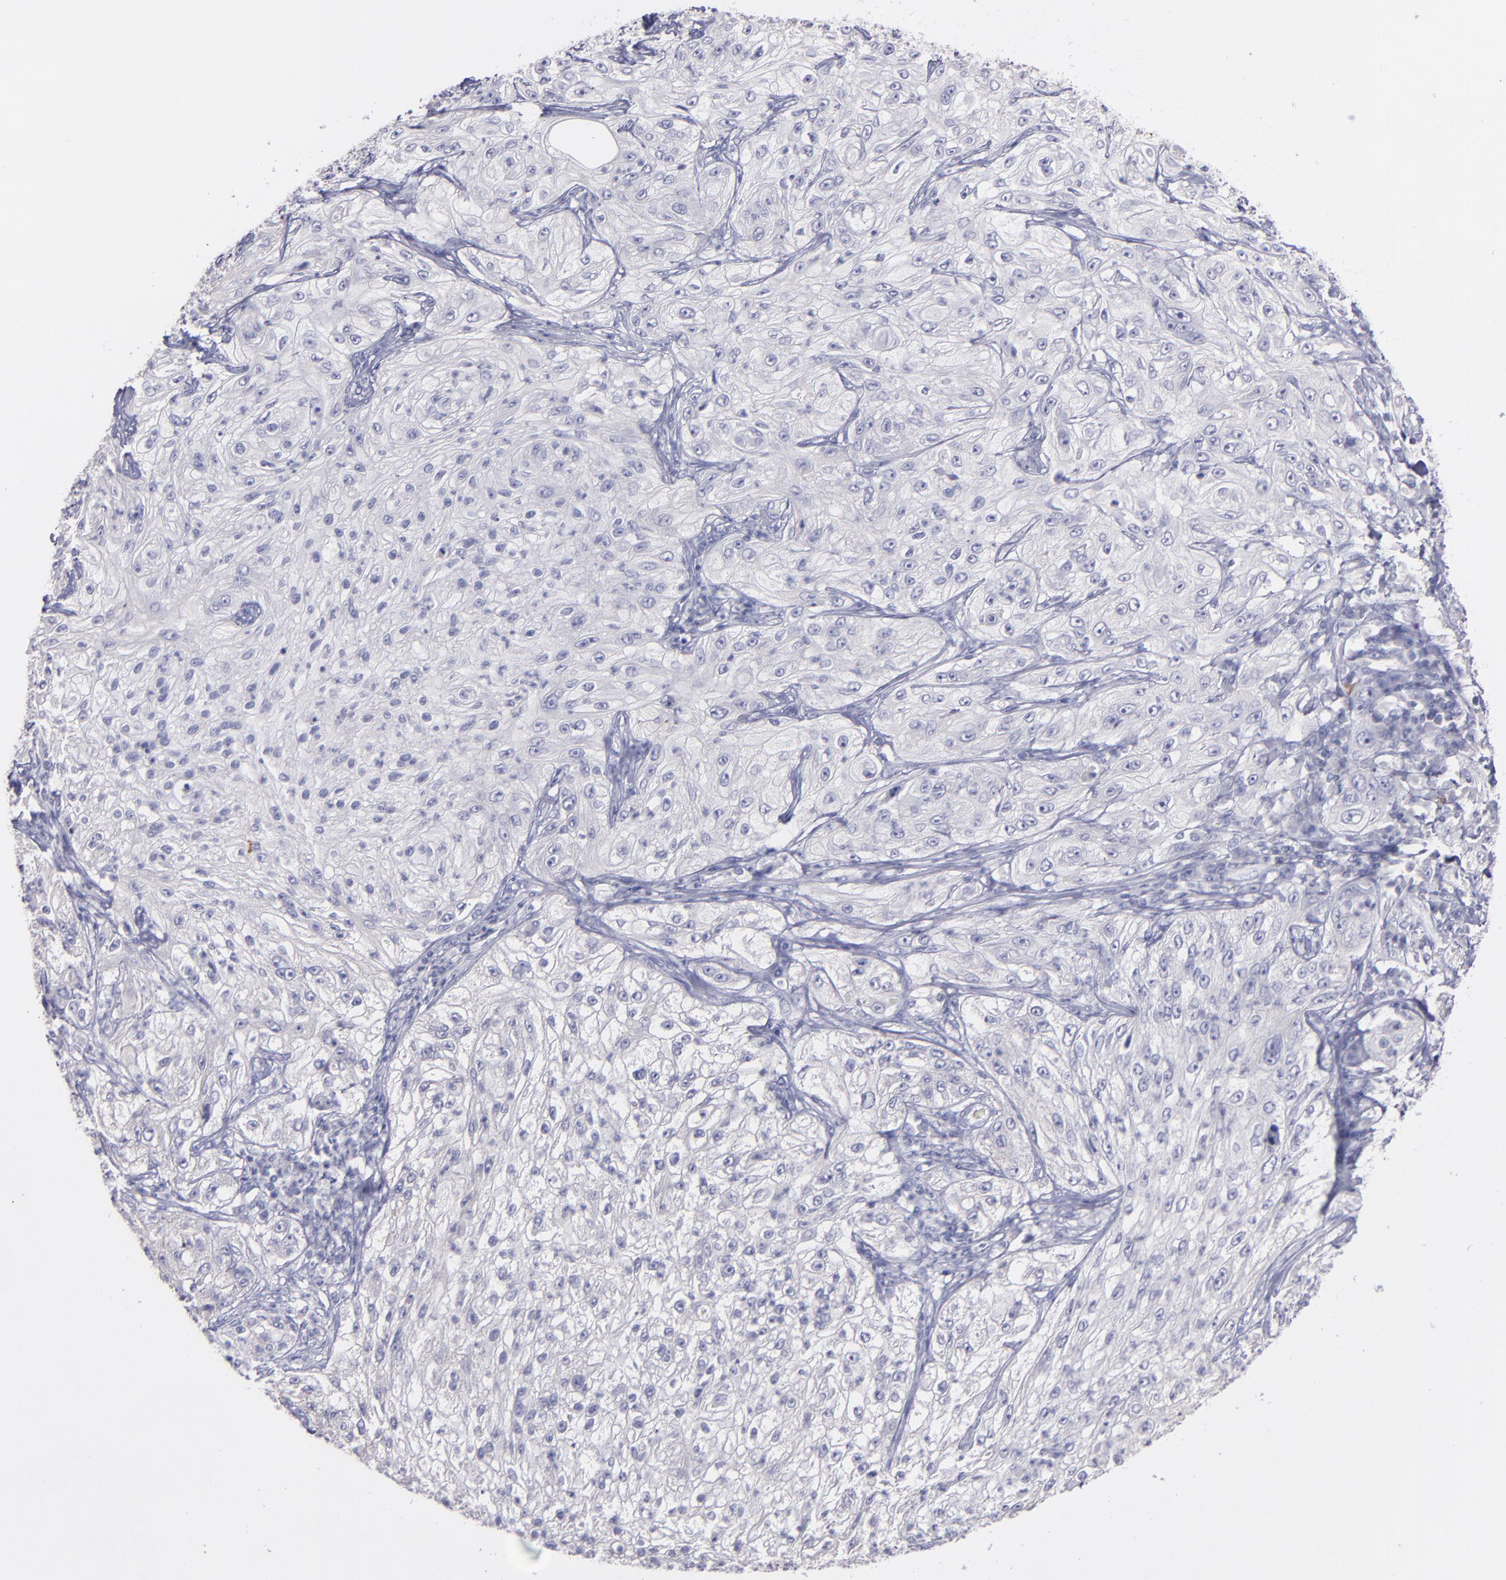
{"staining": {"intensity": "negative", "quantity": "none", "location": "none"}, "tissue": "lung cancer", "cell_type": "Tumor cells", "image_type": "cancer", "snomed": [{"axis": "morphology", "description": "Inflammation, NOS"}, {"axis": "morphology", "description": "Squamous cell carcinoma, NOS"}, {"axis": "topography", "description": "Lymph node"}, {"axis": "topography", "description": "Soft tissue"}, {"axis": "topography", "description": "Lung"}], "caption": "This is a image of IHC staining of squamous cell carcinoma (lung), which shows no staining in tumor cells.", "gene": "SNAP25", "patient": {"sex": "male", "age": 66}}